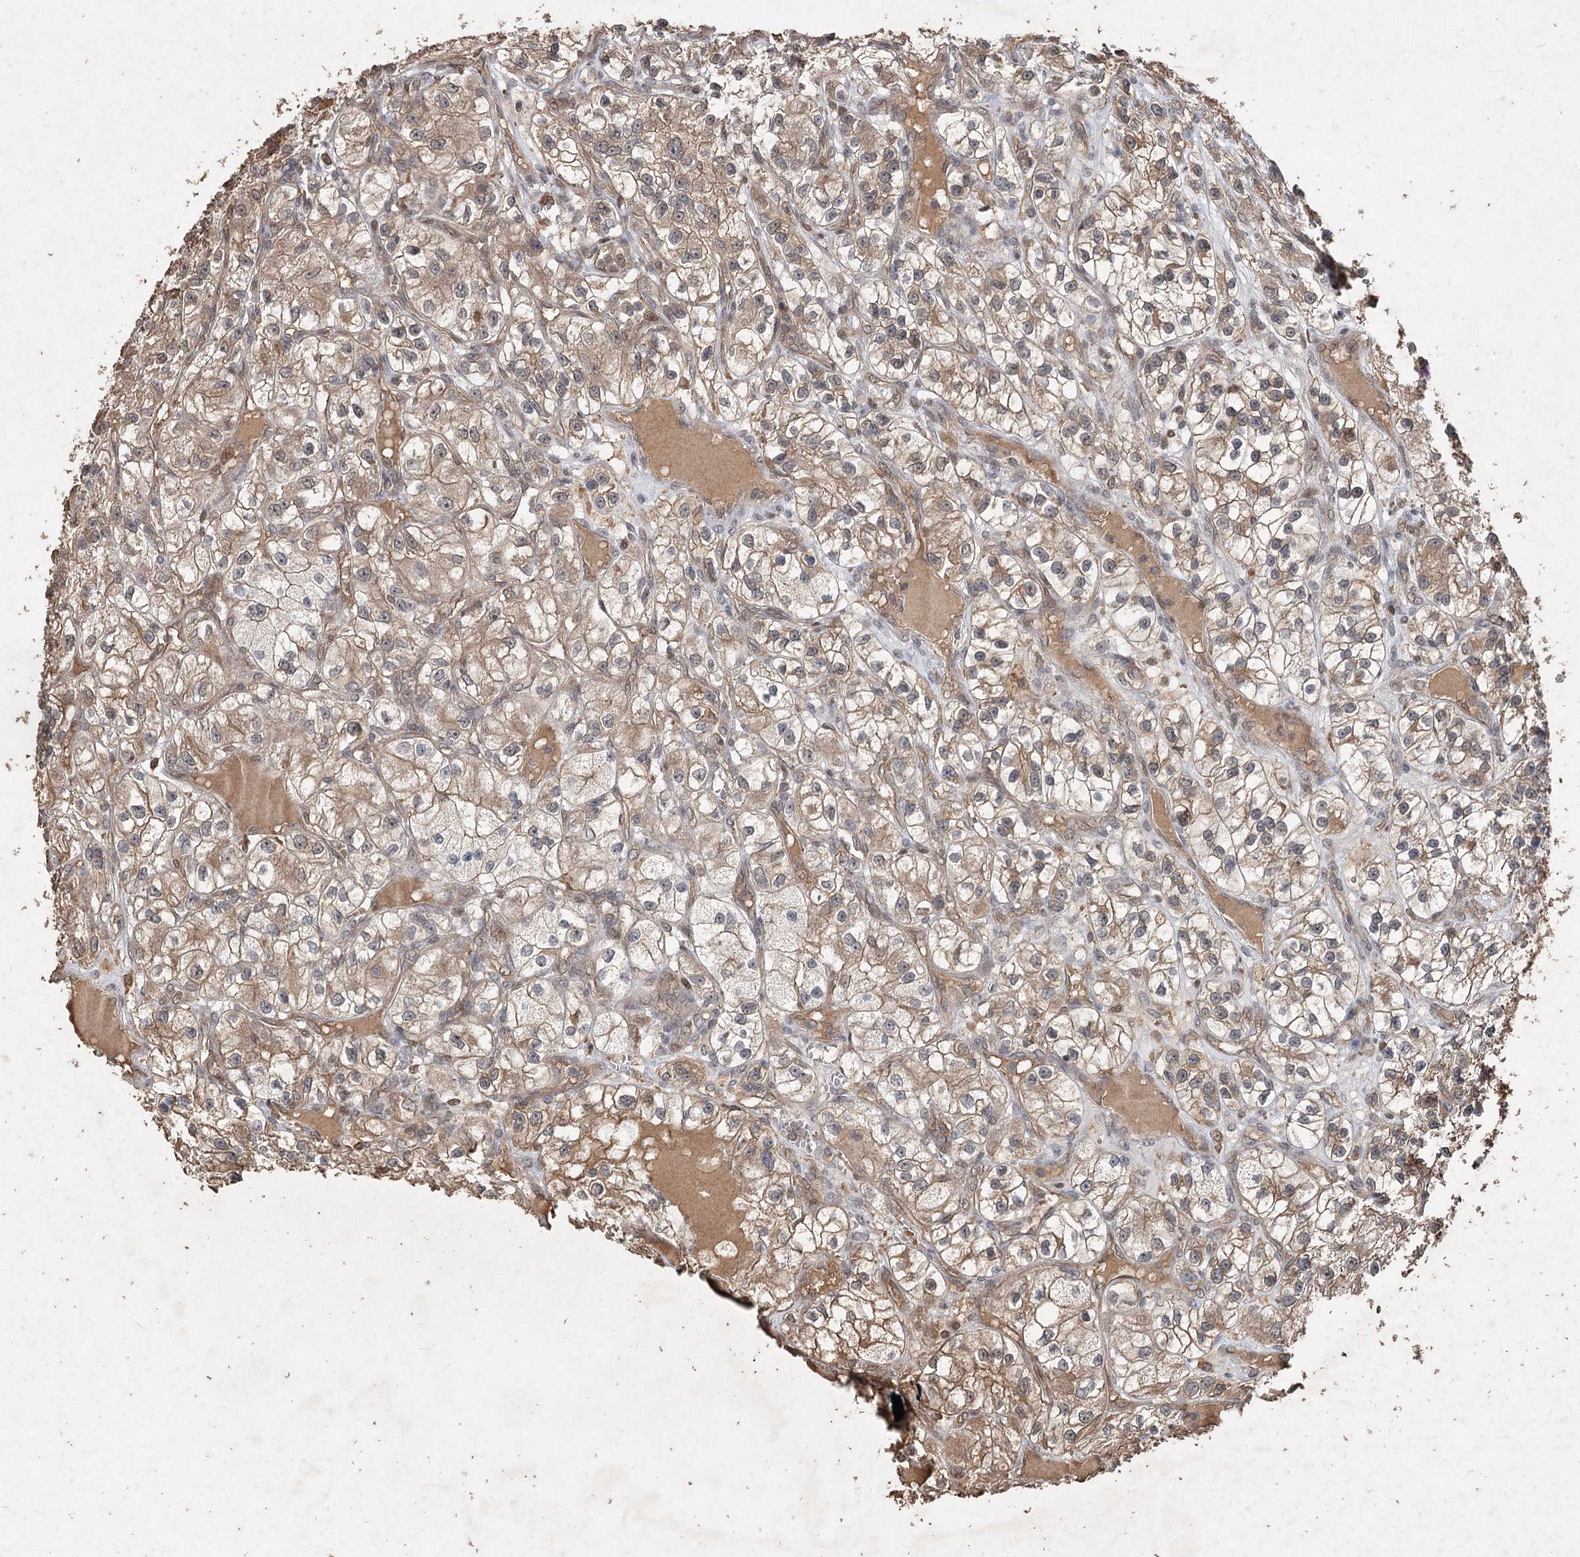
{"staining": {"intensity": "moderate", "quantity": ">75%", "location": "cytoplasmic/membranous"}, "tissue": "renal cancer", "cell_type": "Tumor cells", "image_type": "cancer", "snomed": [{"axis": "morphology", "description": "Adenocarcinoma, NOS"}, {"axis": "topography", "description": "Kidney"}], "caption": "This histopathology image exhibits immunohistochemistry staining of renal adenocarcinoma, with medium moderate cytoplasmic/membranous staining in about >75% of tumor cells.", "gene": "FBXO7", "patient": {"sex": "female", "age": 57}}